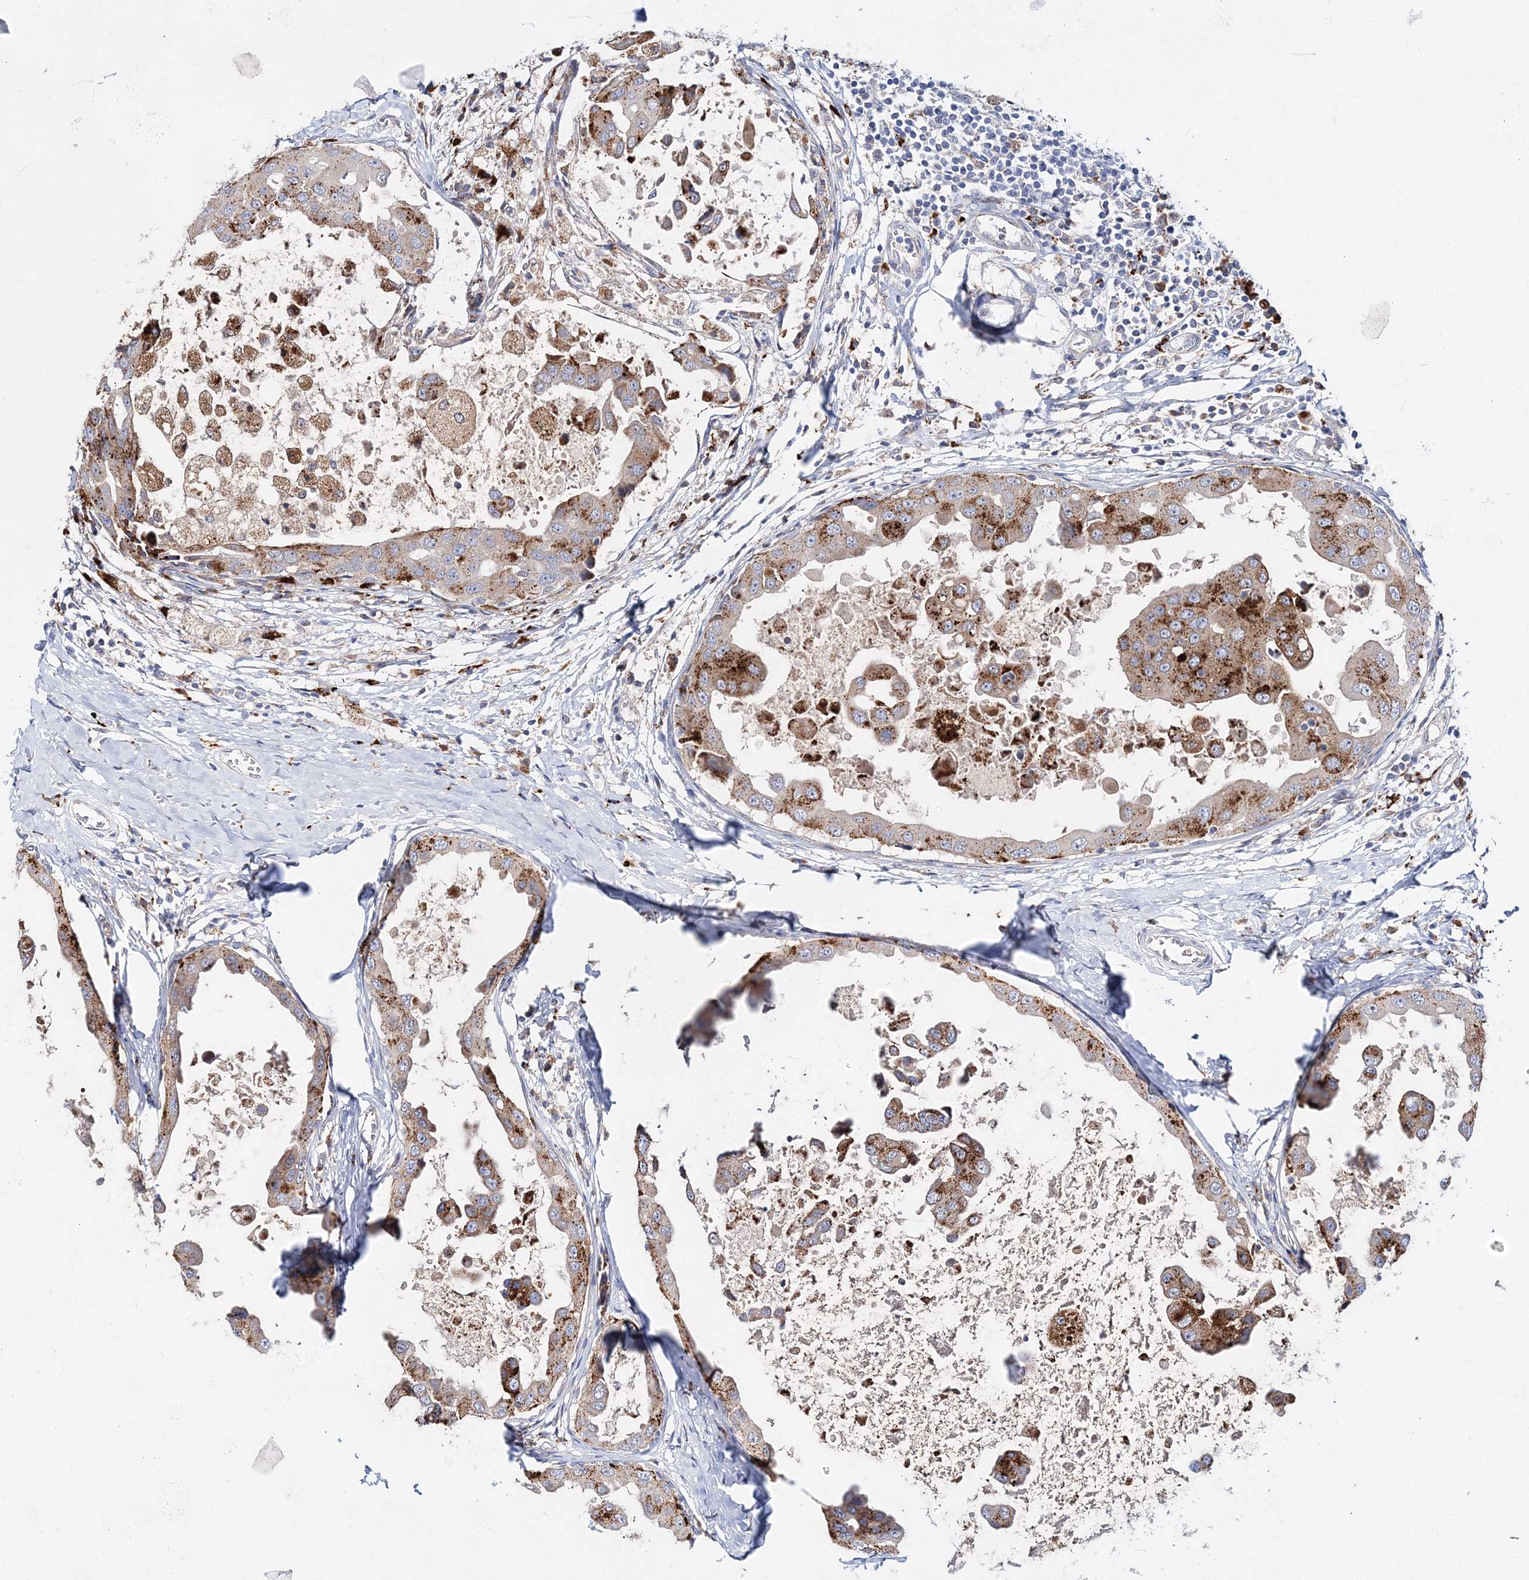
{"staining": {"intensity": "moderate", "quantity": ">75%", "location": "cytoplasmic/membranous"}, "tissue": "breast cancer", "cell_type": "Tumor cells", "image_type": "cancer", "snomed": [{"axis": "morphology", "description": "Duct carcinoma"}, {"axis": "topography", "description": "Breast"}], "caption": "Approximately >75% of tumor cells in human breast cancer (infiltrating ductal carcinoma) exhibit moderate cytoplasmic/membranous protein staining as visualized by brown immunohistochemical staining.", "gene": "C3orf38", "patient": {"sex": "female", "age": 27}}